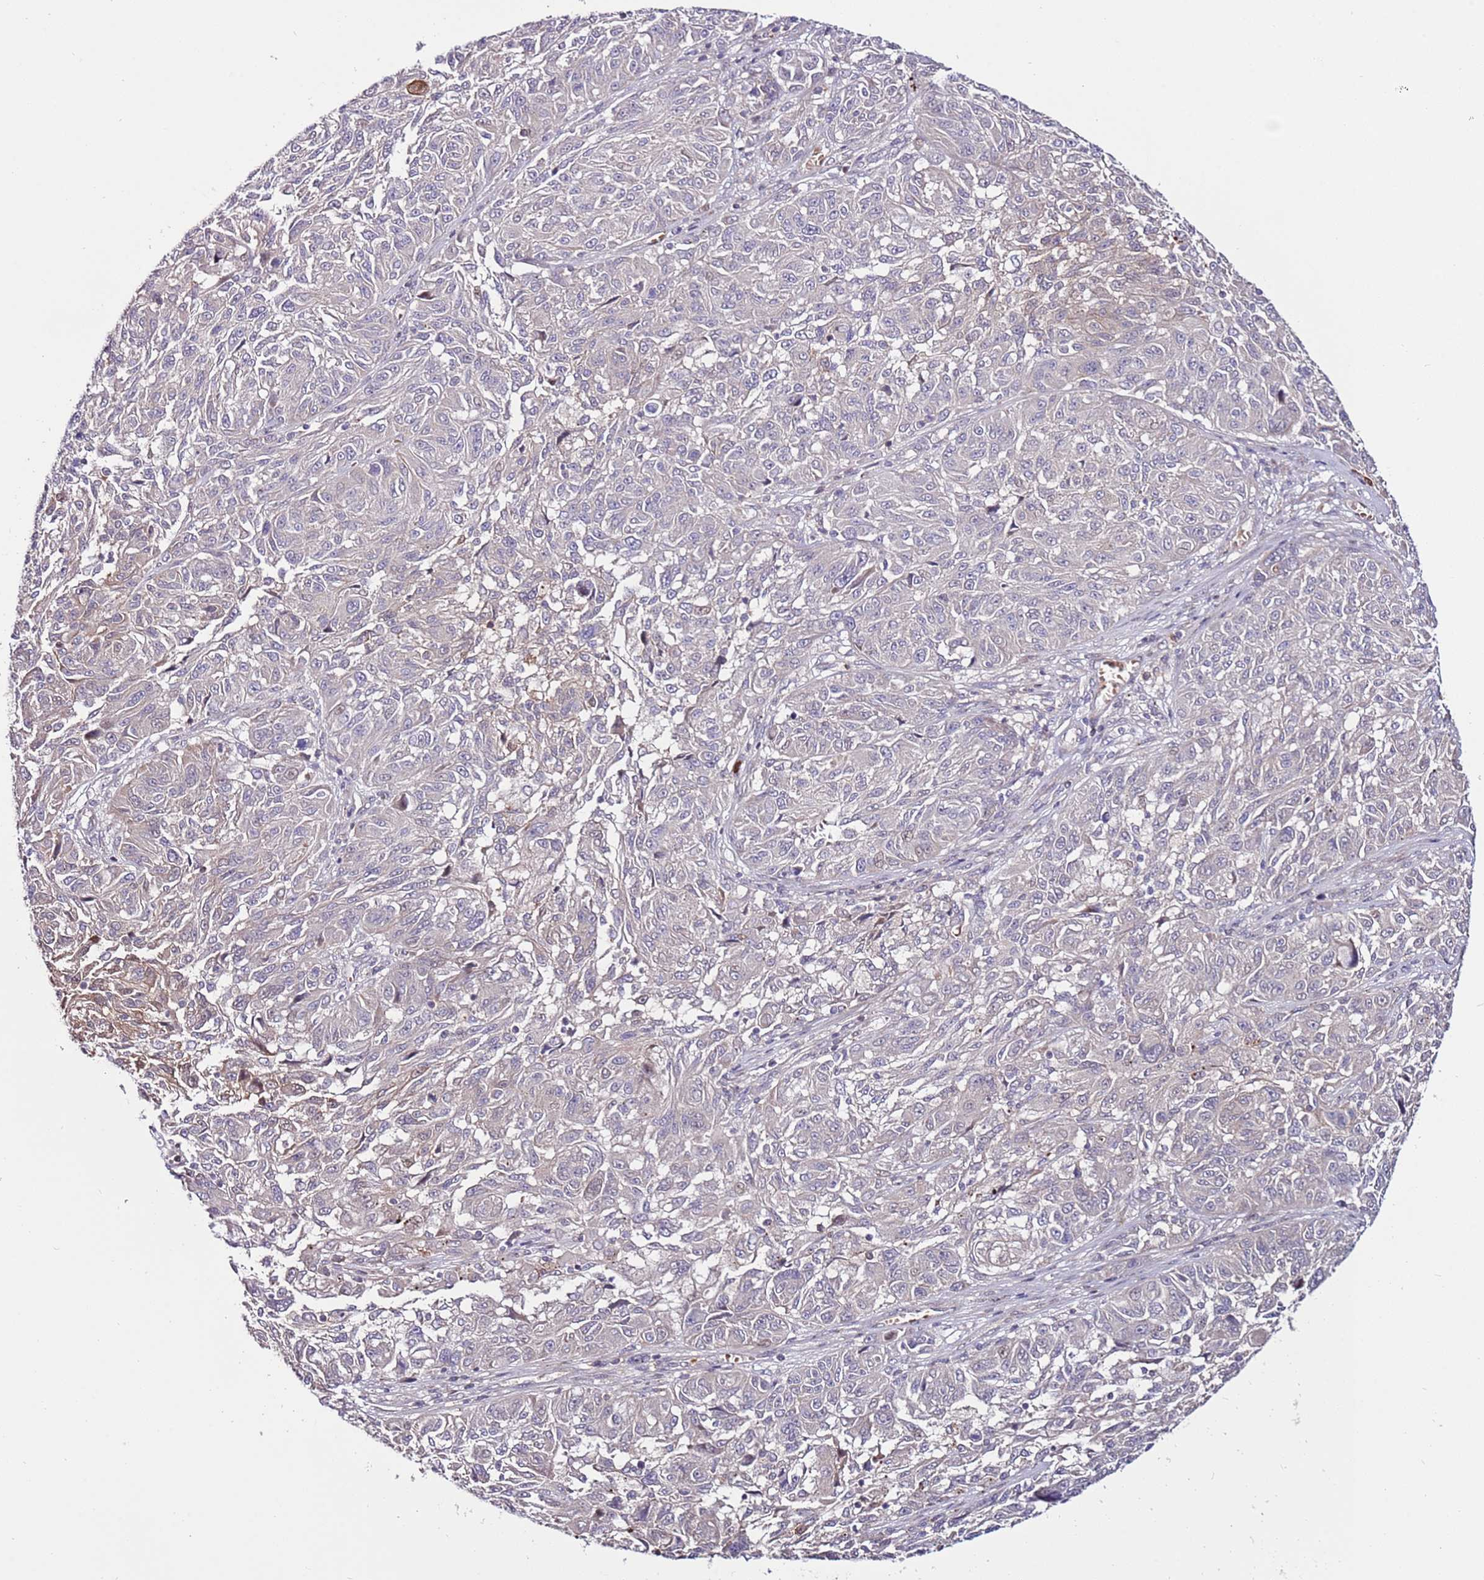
{"staining": {"intensity": "negative", "quantity": "none", "location": "none"}, "tissue": "melanoma", "cell_type": "Tumor cells", "image_type": "cancer", "snomed": [{"axis": "morphology", "description": "Malignant melanoma, NOS"}, {"axis": "topography", "description": "Skin"}], "caption": "Immunohistochemistry (IHC) photomicrograph of neoplastic tissue: melanoma stained with DAB (3,3'-diaminobenzidine) demonstrates no significant protein expression in tumor cells.", "gene": "MTG2", "patient": {"sex": "male", "age": 53}}